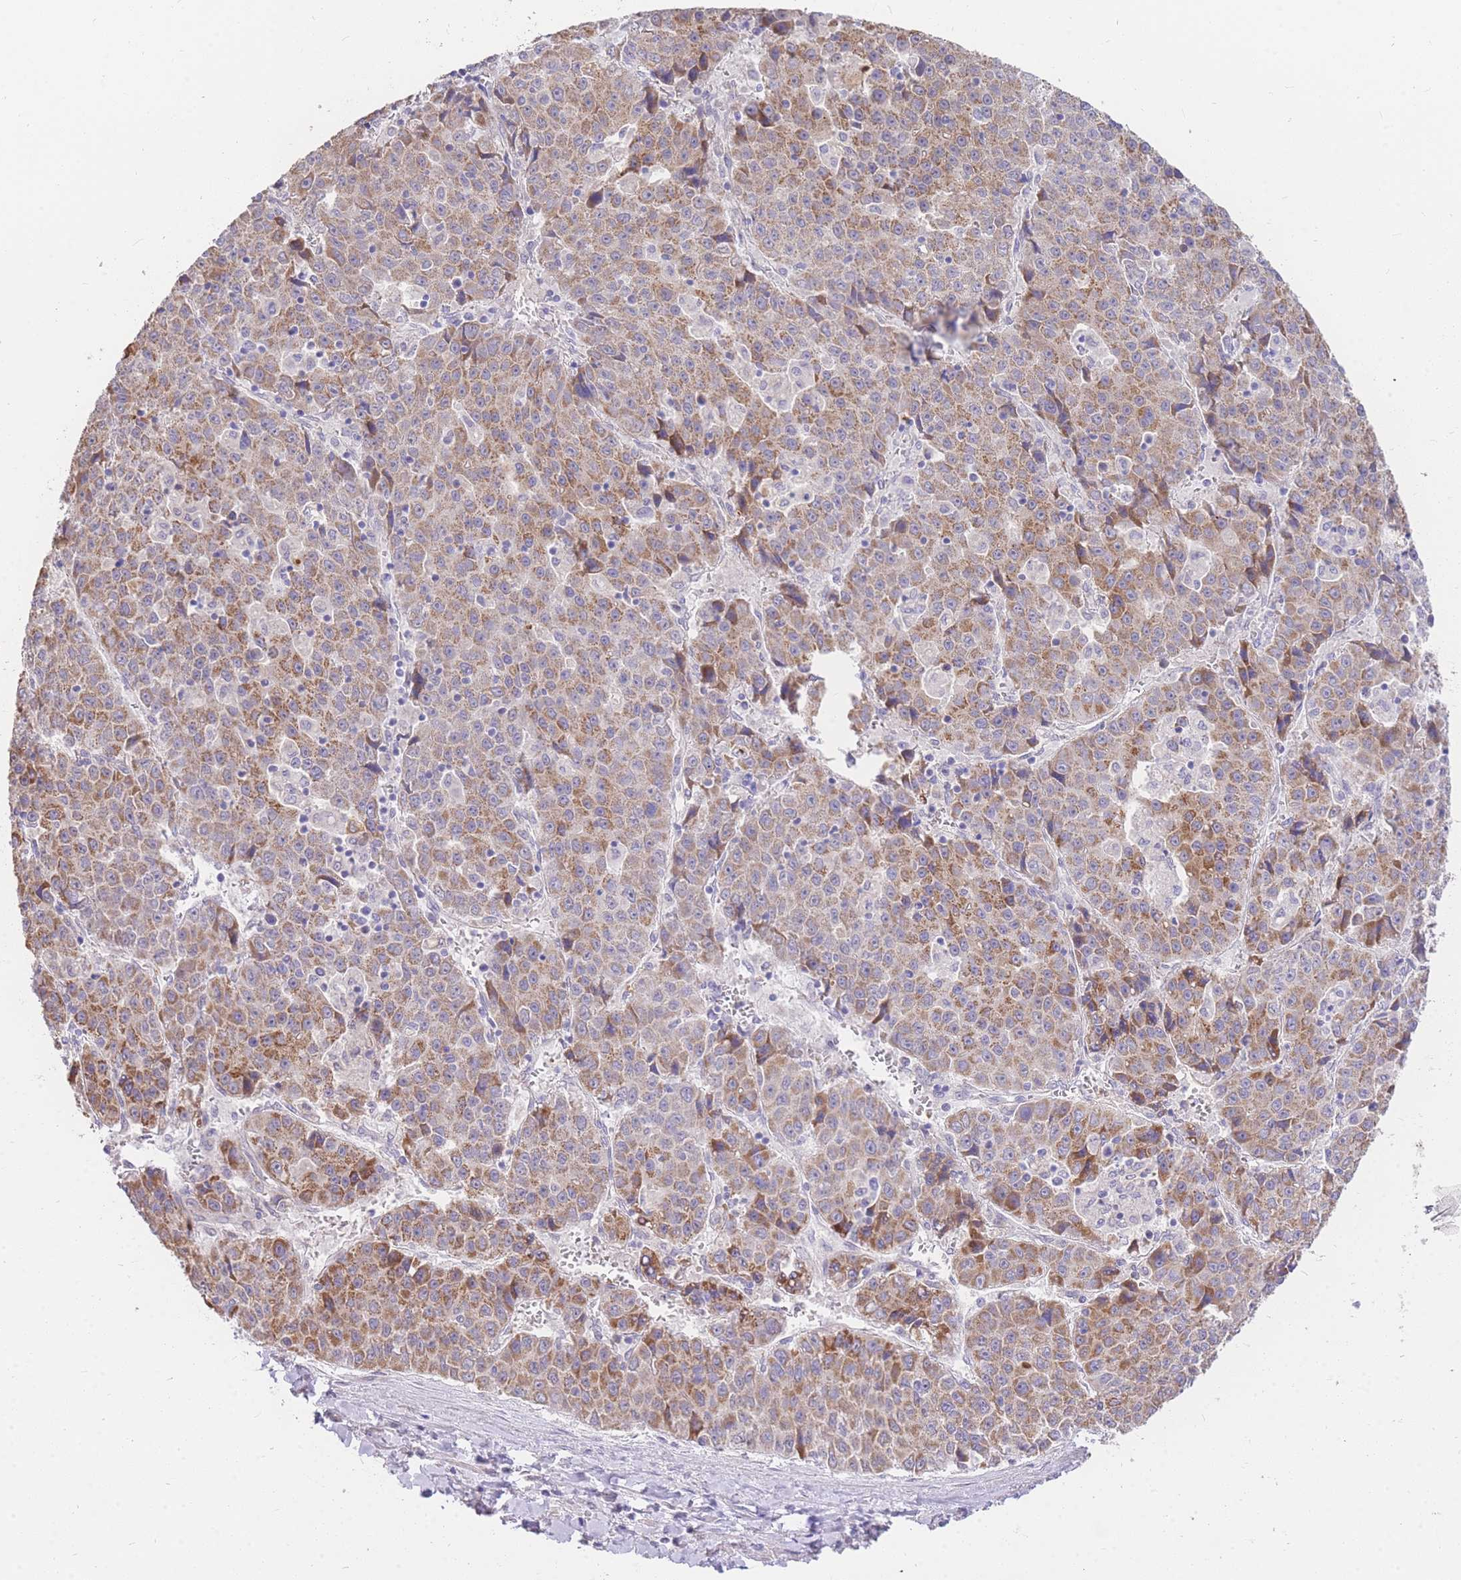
{"staining": {"intensity": "moderate", "quantity": "25%-75%", "location": "cytoplasmic/membranous"}, "tissue": "liver cancer", "cell_type": "Tumor cells", "image_type": "cancer", "snomed": [{"axis": "morphology", "description": "Carcinoma, Hepatocellular, NOS"}, {"axis": "topography", "description": "Liver"}], "caption": "Liver cancer (hepatocellular carcinoma) stained with DAB (3,3'-diaminobenzidine) immunohistochemistry reveals medium levels of moderate cytoplasmic/membranous positivity in about 25%-75% of tumor cells. (DAB (3,3'-diaminobenzidine) = brown stain, brightfield microscopy at high magnification).", "gene": "C2orf88", "patient": {"sex": "female", "age": 53}}